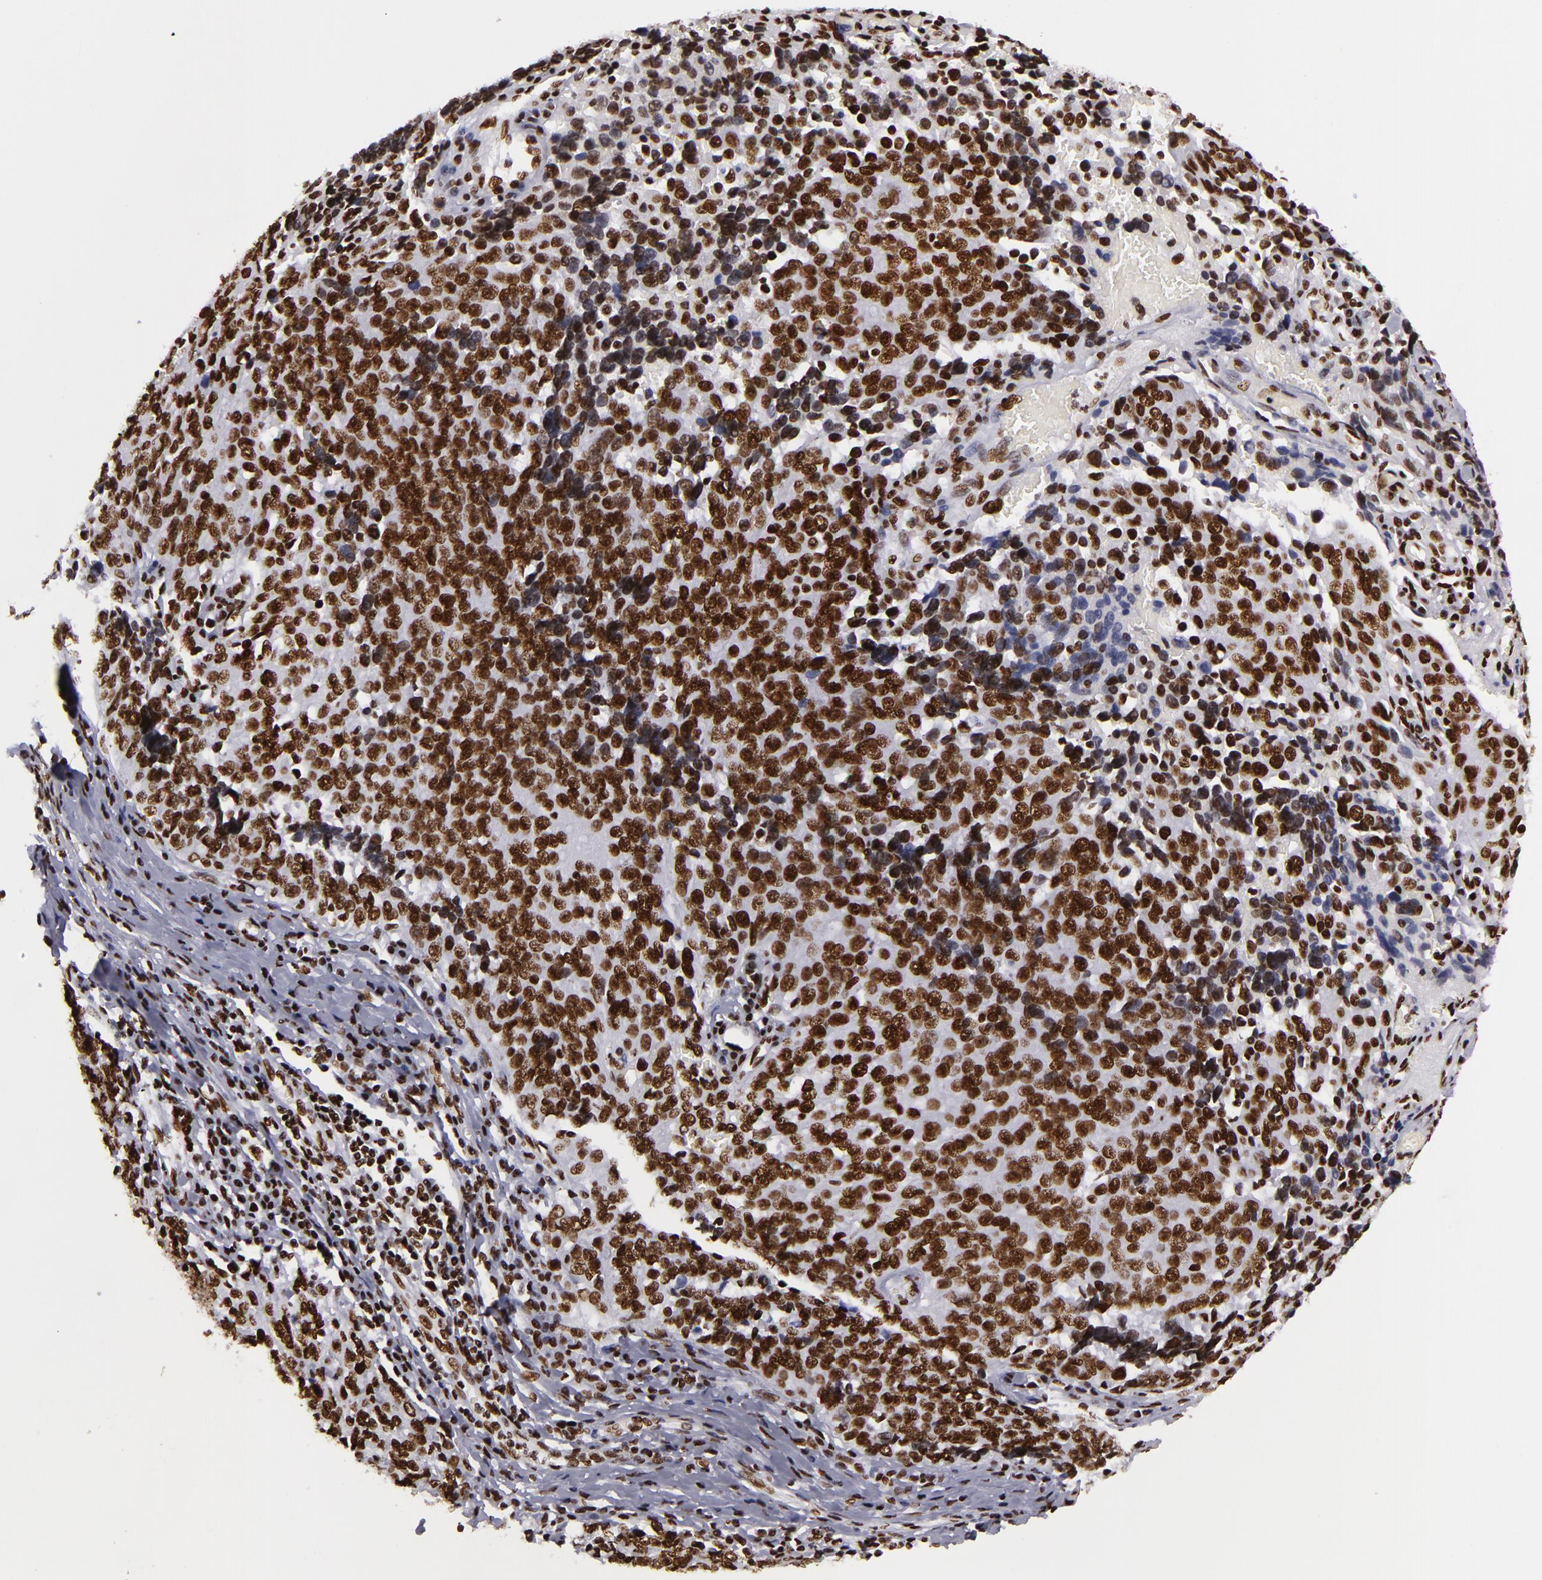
{"staining": {"intensity": "strong", "quantity": ">75%", "location": "nuclear"}, "tissue": "ovarian cancer", "cell_type": "Tumor cells", "image_type": "cancer", "snomed": [{"axis": "morphology", "description": "Carcinoma, endometroid"}, {"axis": "topography", "description": "Ovary"}], "caption": "Immunohistochemistry (IHC) histopathology image of ovarian cancer (endometroid carcinoma) stained for a protein (brown), which displays high levels of strong nuclear positivity in approximately >75% of tumor cells.", "gene": "SAFB", "patient": {"sex": "female", "age": 75}}